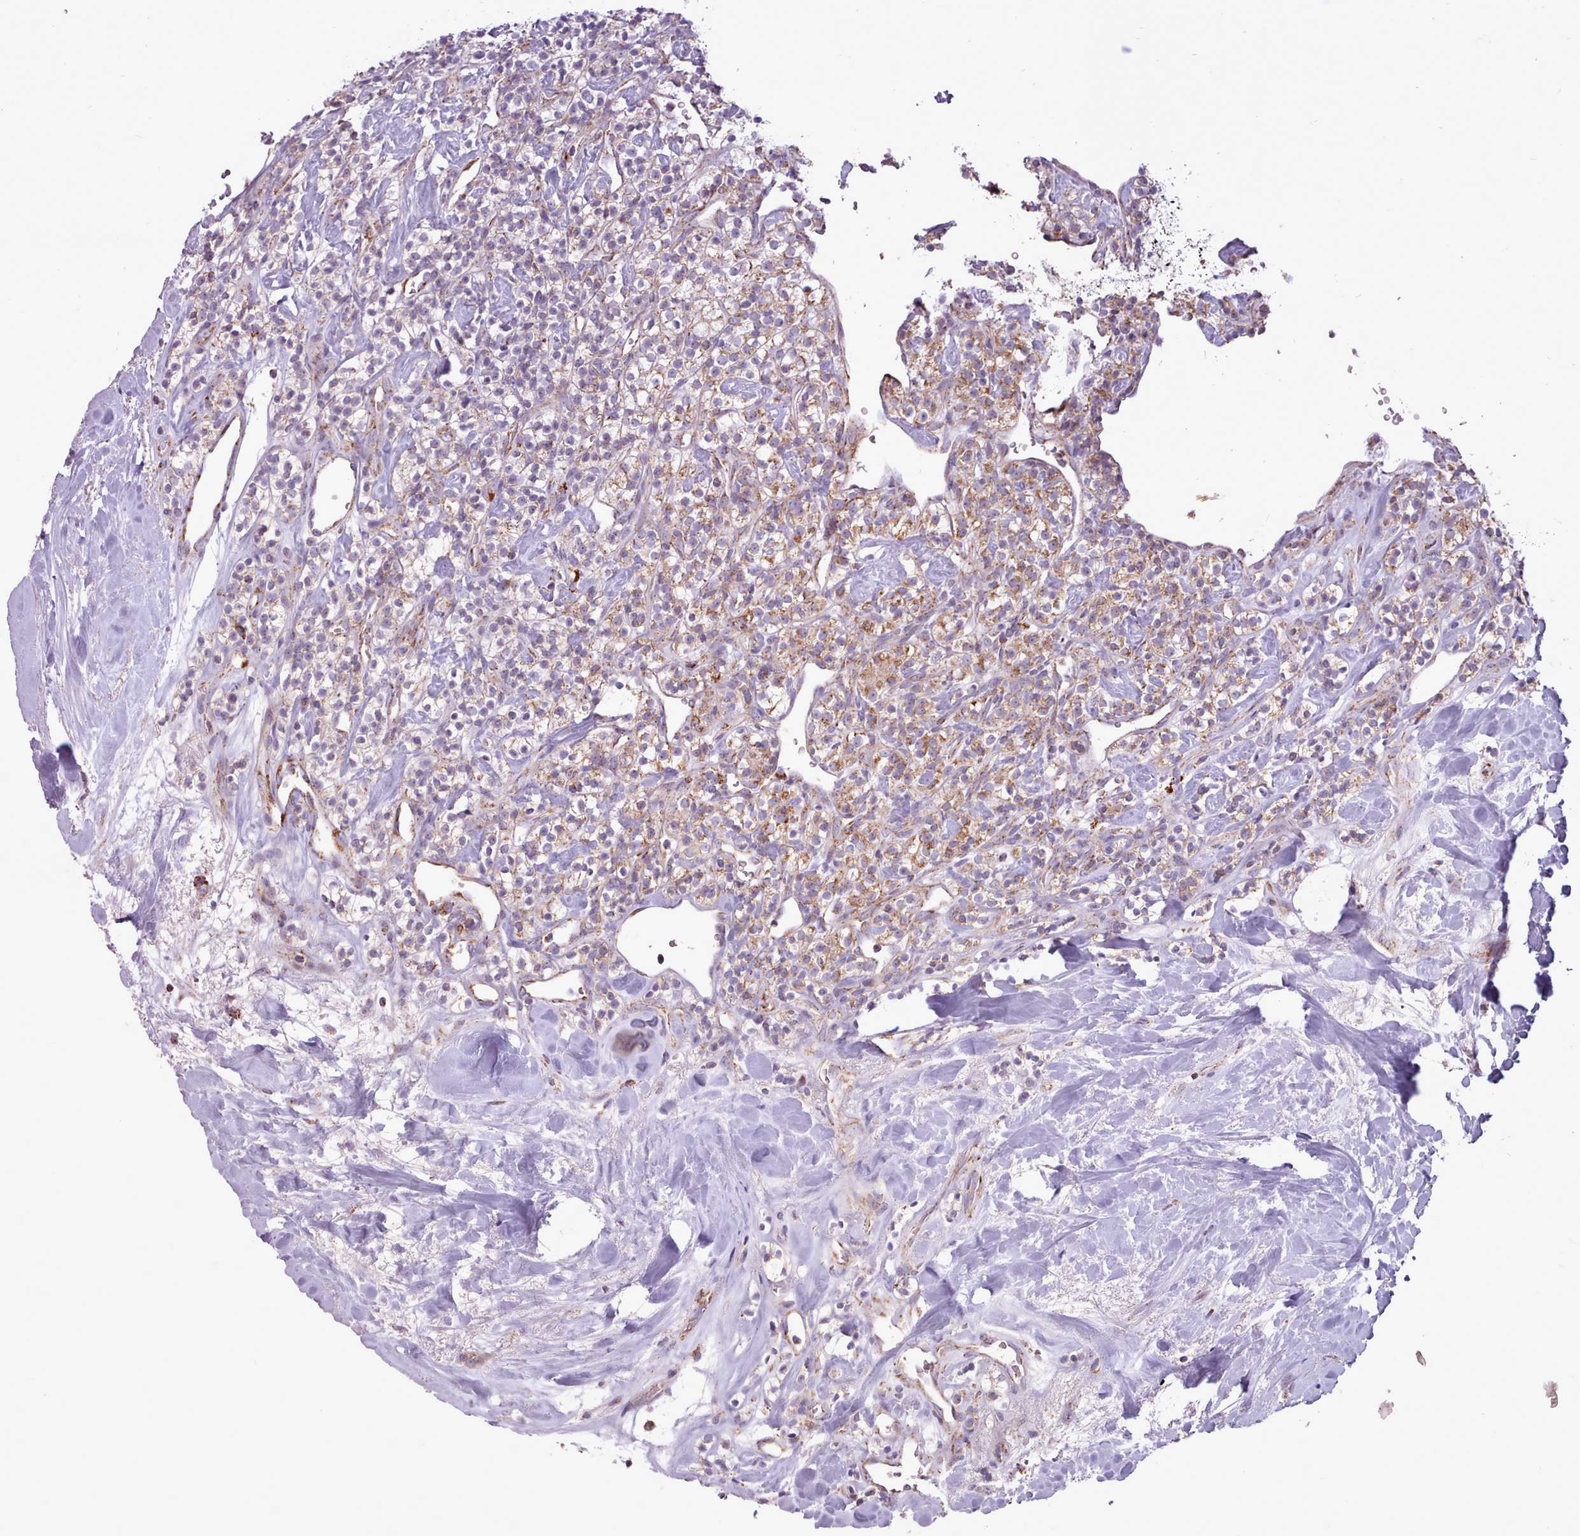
{"staining": {"intensity": "weak", "quantity": "25%-75%", "location": "cytoplasmic/membranous"}, "tissue": "renal cancer", "cell_type": "Tumor cells", "image_type": "cancer", "snomed": [{"axis": "morphology", "description": "Adenocarcinoma, NOS"}, {"axis": "topography", "description": "Kidney"}], "caption": "Brown immunohistochemical staining in human renal adenocarcinoma demonstrates weak cytoplasmic/membranous positivity in about 25%-75% of tumor cells.", "gene": "LIN7C", "patient": {"sex": "male", "age": 77}}